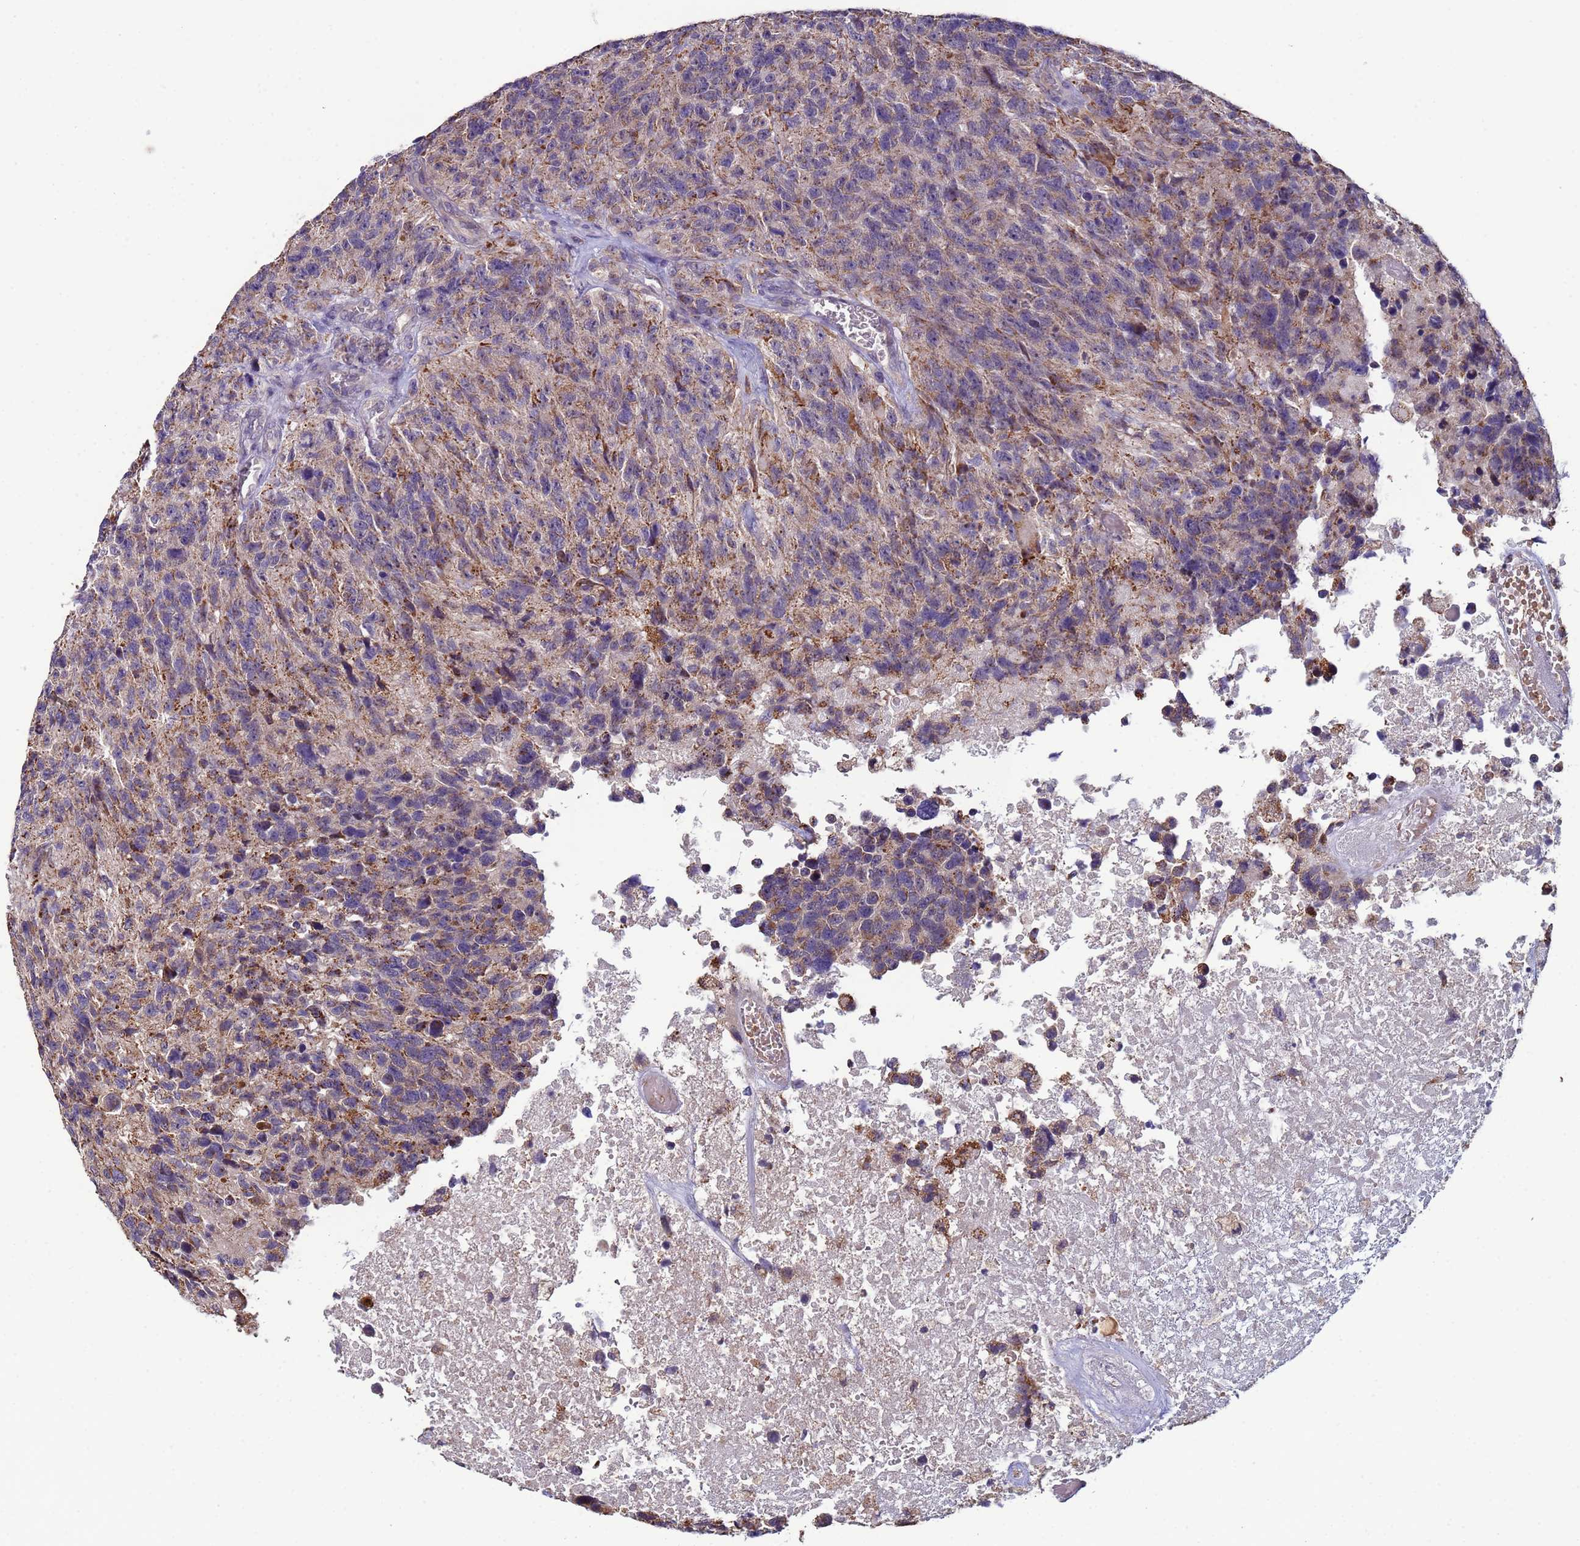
{"staining": {"intensity": "weak", "quantity": "25%-75%", "location": "cytoplasmic/membranous"}, "tissue": "glioma", "cell_type": "Tumor cells", "image_type": "cancer", "snomed": [{"axis": "morphology", "description": "Glioma, malignant, High grade"}, {"axis": "topography", "description": "Brain"}], "caption": "Tumor cells show low levels of weak cytoplasmic/membranous expression in about 25%-75% of cells in high-grade glioma (malignant).", "gene": "CLHC1", "patient": {"sex": "male", "age": 69}}